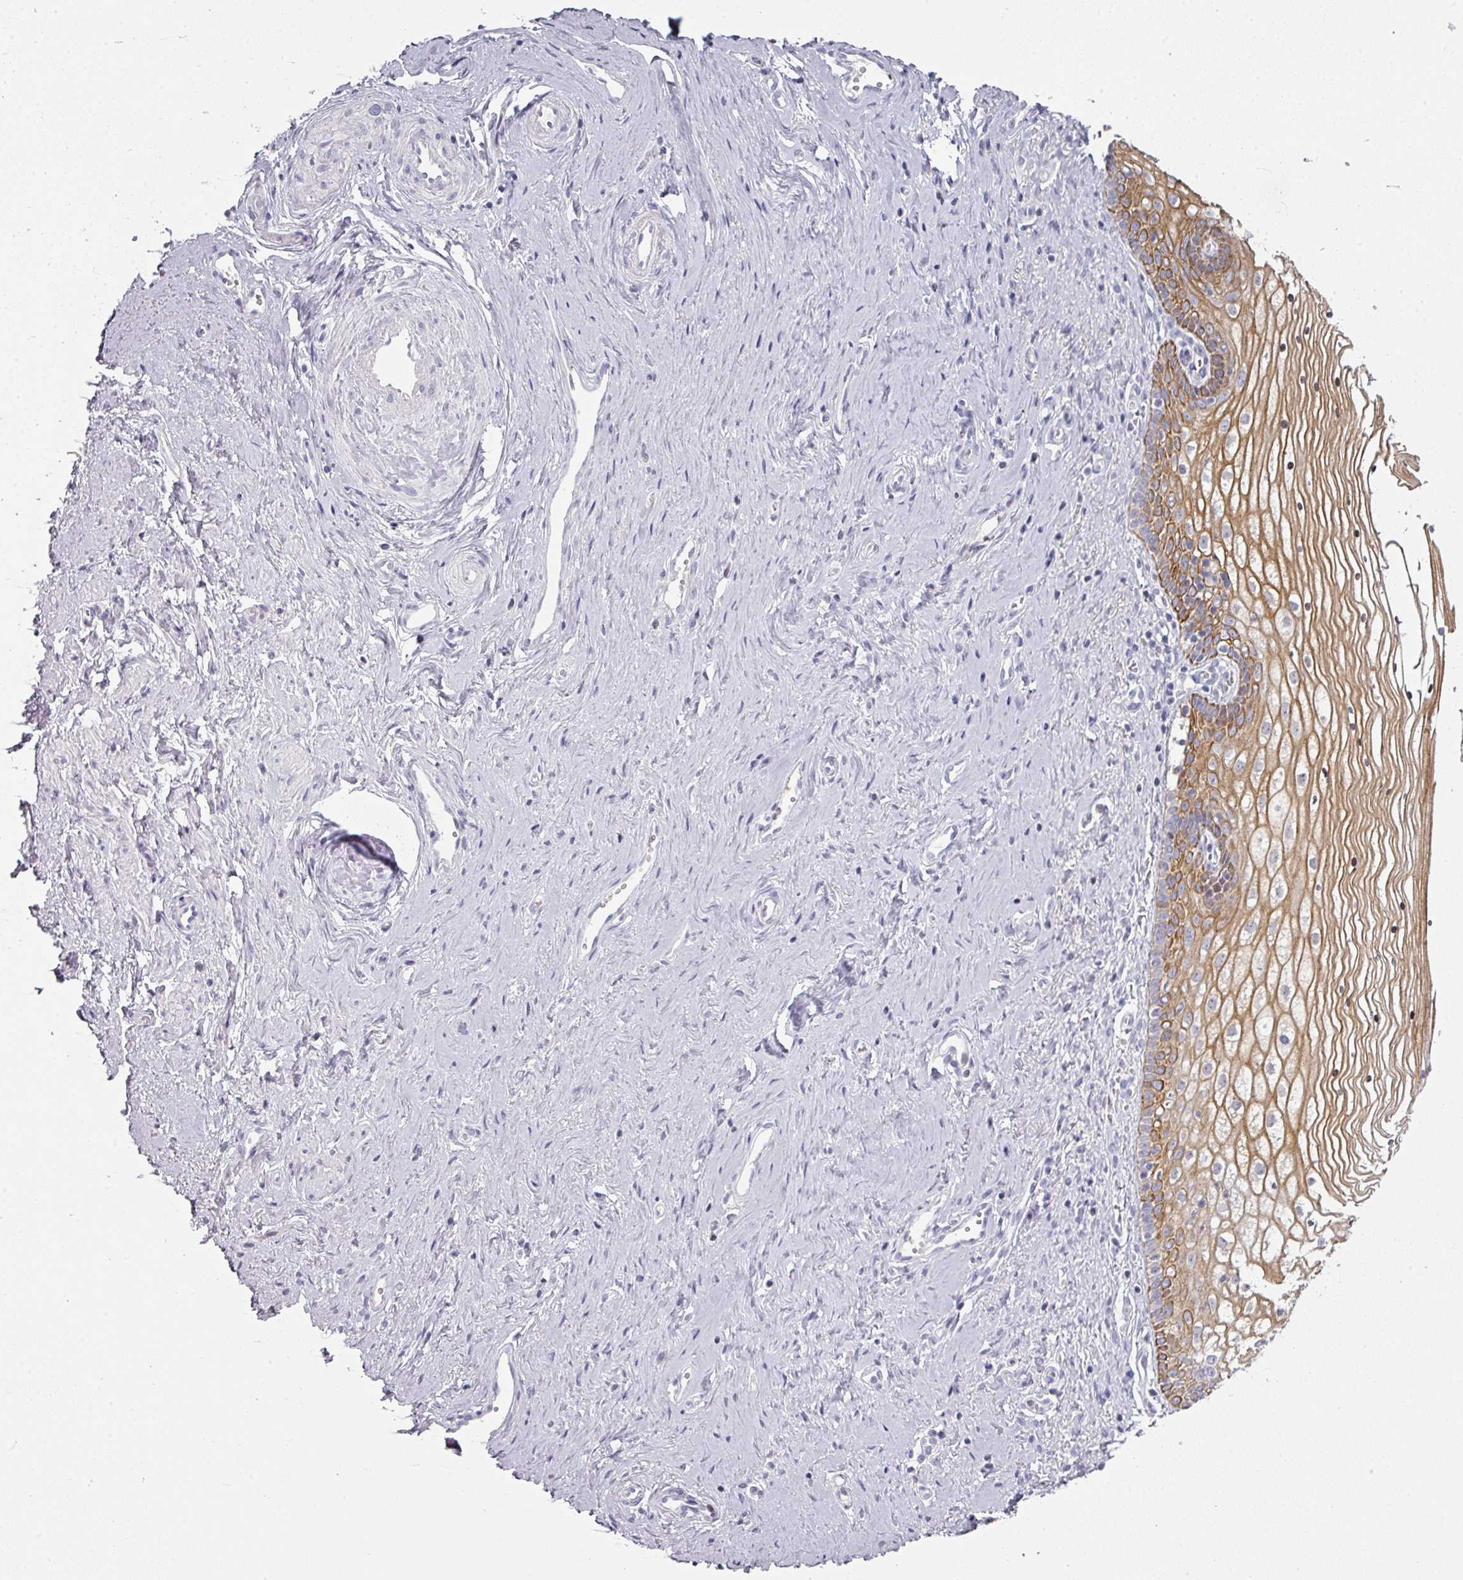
{"staining": {"intensity": "strong", "quantity": "25%-75%", "location": "cytoplasmic/membranous"}, "tissue": "vagina", "cell_type": "Squamous epithelial cells", "image_type": "normal", "snomed": [{"axis": "morphology", "description": "Normal tissue, NOS"}, {"axis": "topography", "description": "Vagina"}], "caption": "This image reveals IHC staining of benign vagina, with high strong cytoplasmic/membranous expression in about 25%-75% of squamous epithelial cells.", "gene": "GTF2H3", "patient": {"sex": "female", "age": 59}}